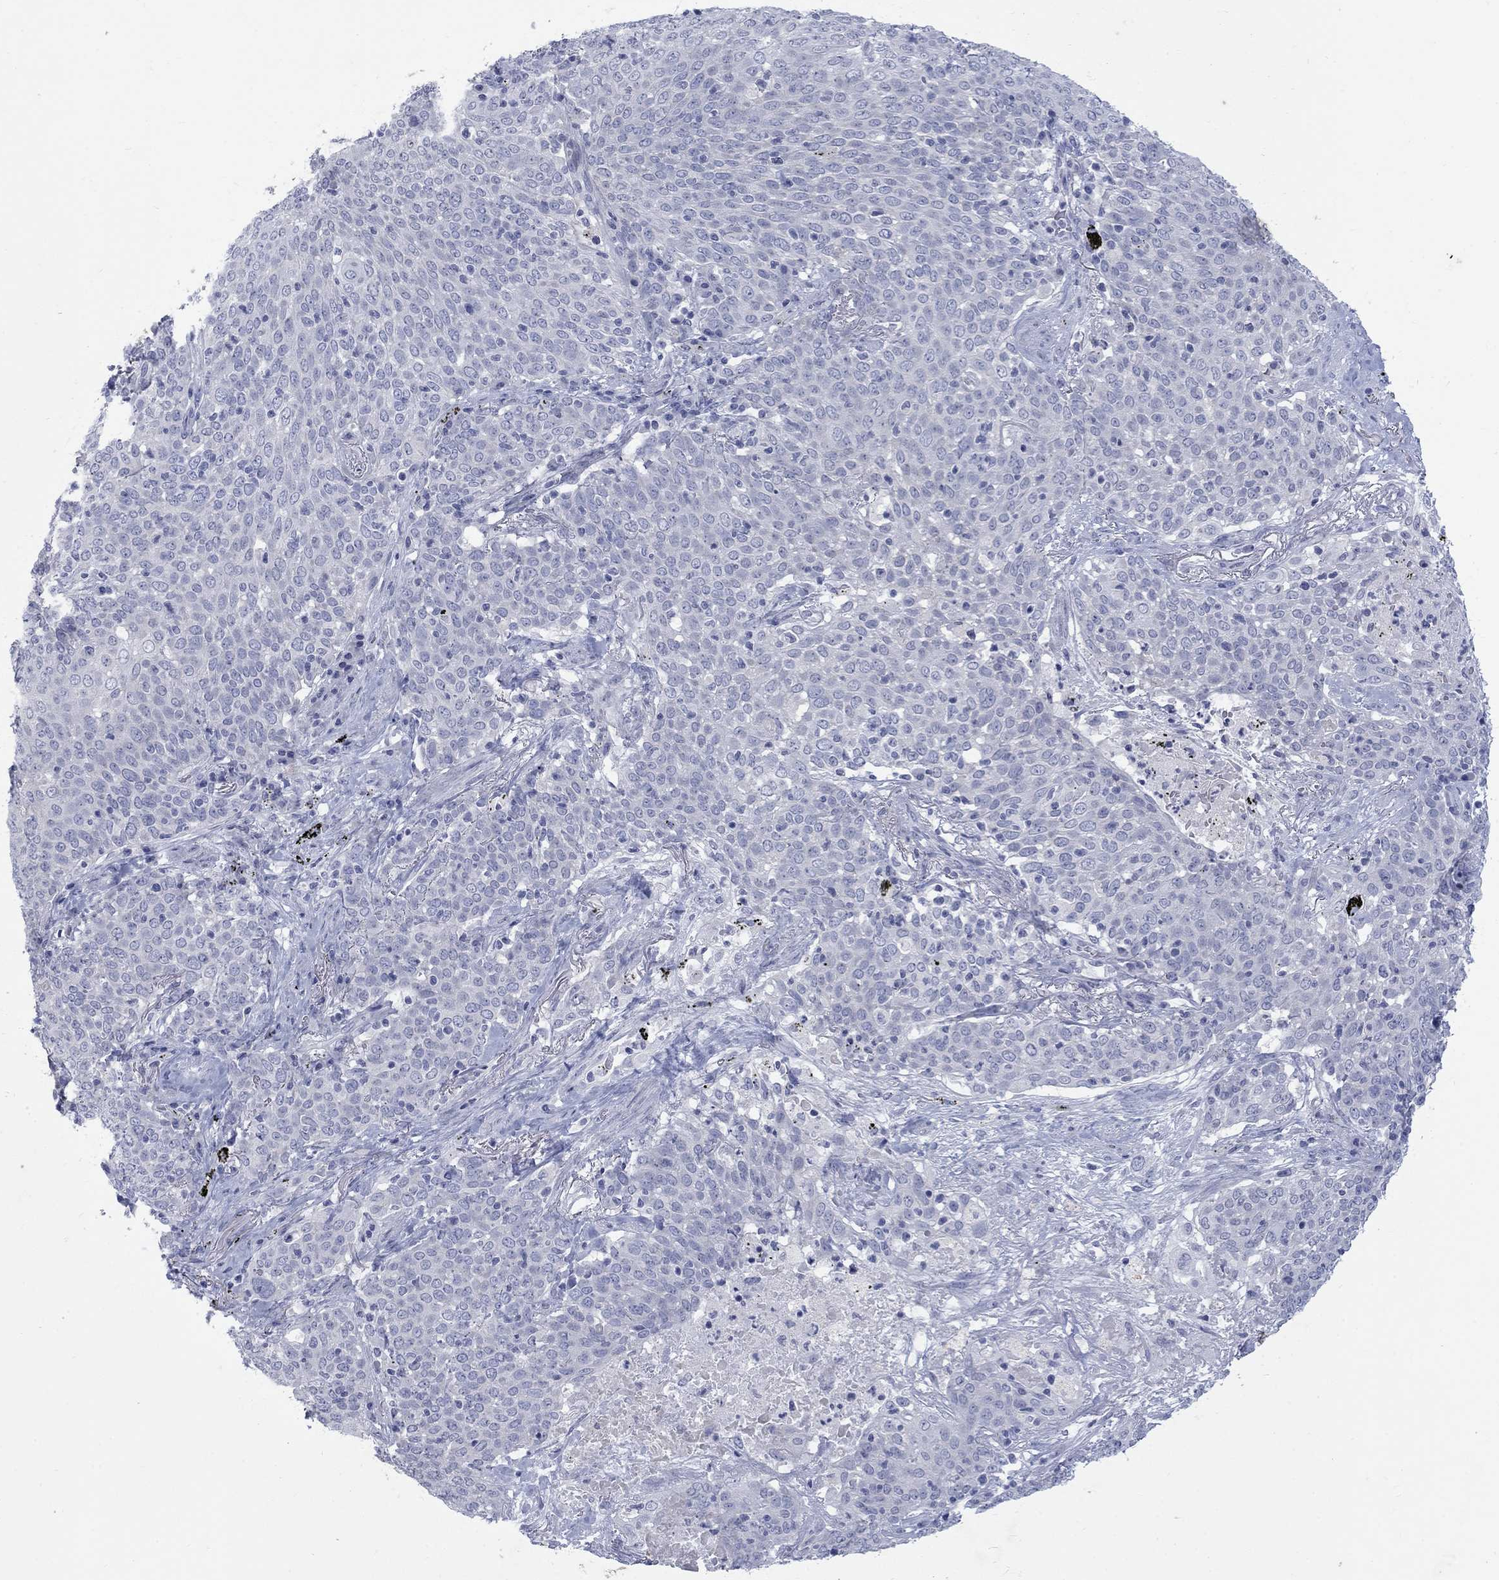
{"staining": {"intensity": "negative", "quantity": "none", "location": "none"}, "tissue": "lung cancer", "cell_type": "Tumor cells", "image_type": "cancer", "snomed": [{"axis": "morphology", "description": "Squamous cell carcinoma, NOS"}, {"axis": "topography", "description": "Lung"}], "caption": "DAB (3,3'-diaminobenzidine) immunohistochemical staining of human lung cancer shows no significant positivity in tumor cells. The staining is performed using DAB brown chromogen with nuclei counter-stained in using hematoxylin.", "gene": "RFTN2", "patient": {"sex": "male", "age": 82}}